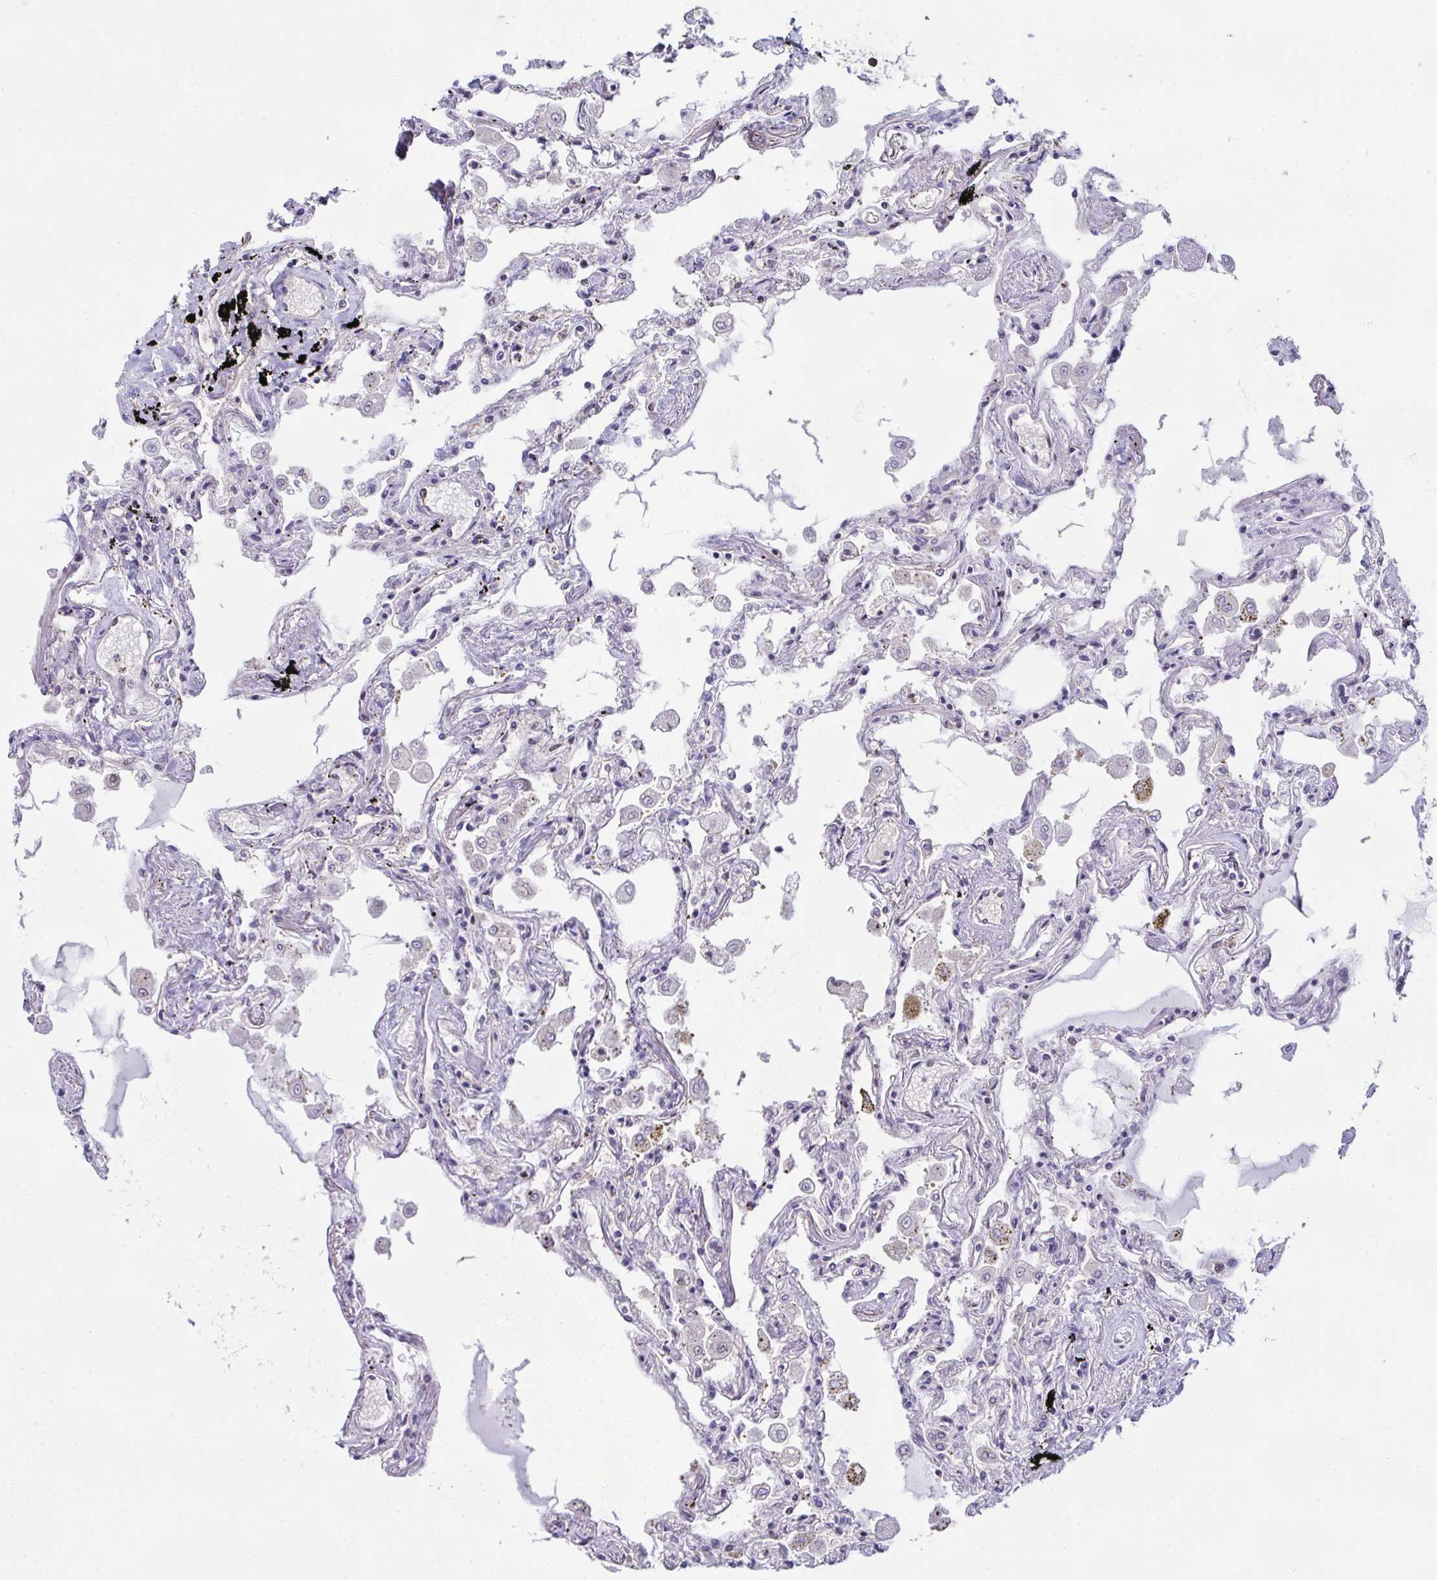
{"staining": {"intensity": "moderate", "quantity": "<25%", "location": "cytoplasmic/membranous,nuclear"}, "tissue": "lung", "cell_type": "Alveolar cells", "image_type": "normal", "snomed": [{"axis": "morphology", "description": "Normal tissue, NOS"}, {"axis": "morphology", "description": "Adenocarcinoma, NOS"}, {"axis": "topography", "description": "Cartilage tissue"}, {"axis": "topography", "description": "Lung"}], "caption": "Unremarkable lung exhibits moderate cytoplasmic/membranous,nuclear staining in about <25% of alveolar cells, visualized by immunohistochemistry.", "gene": "ALDH16A1", "patient": {"sex": "female", "age": 67}}